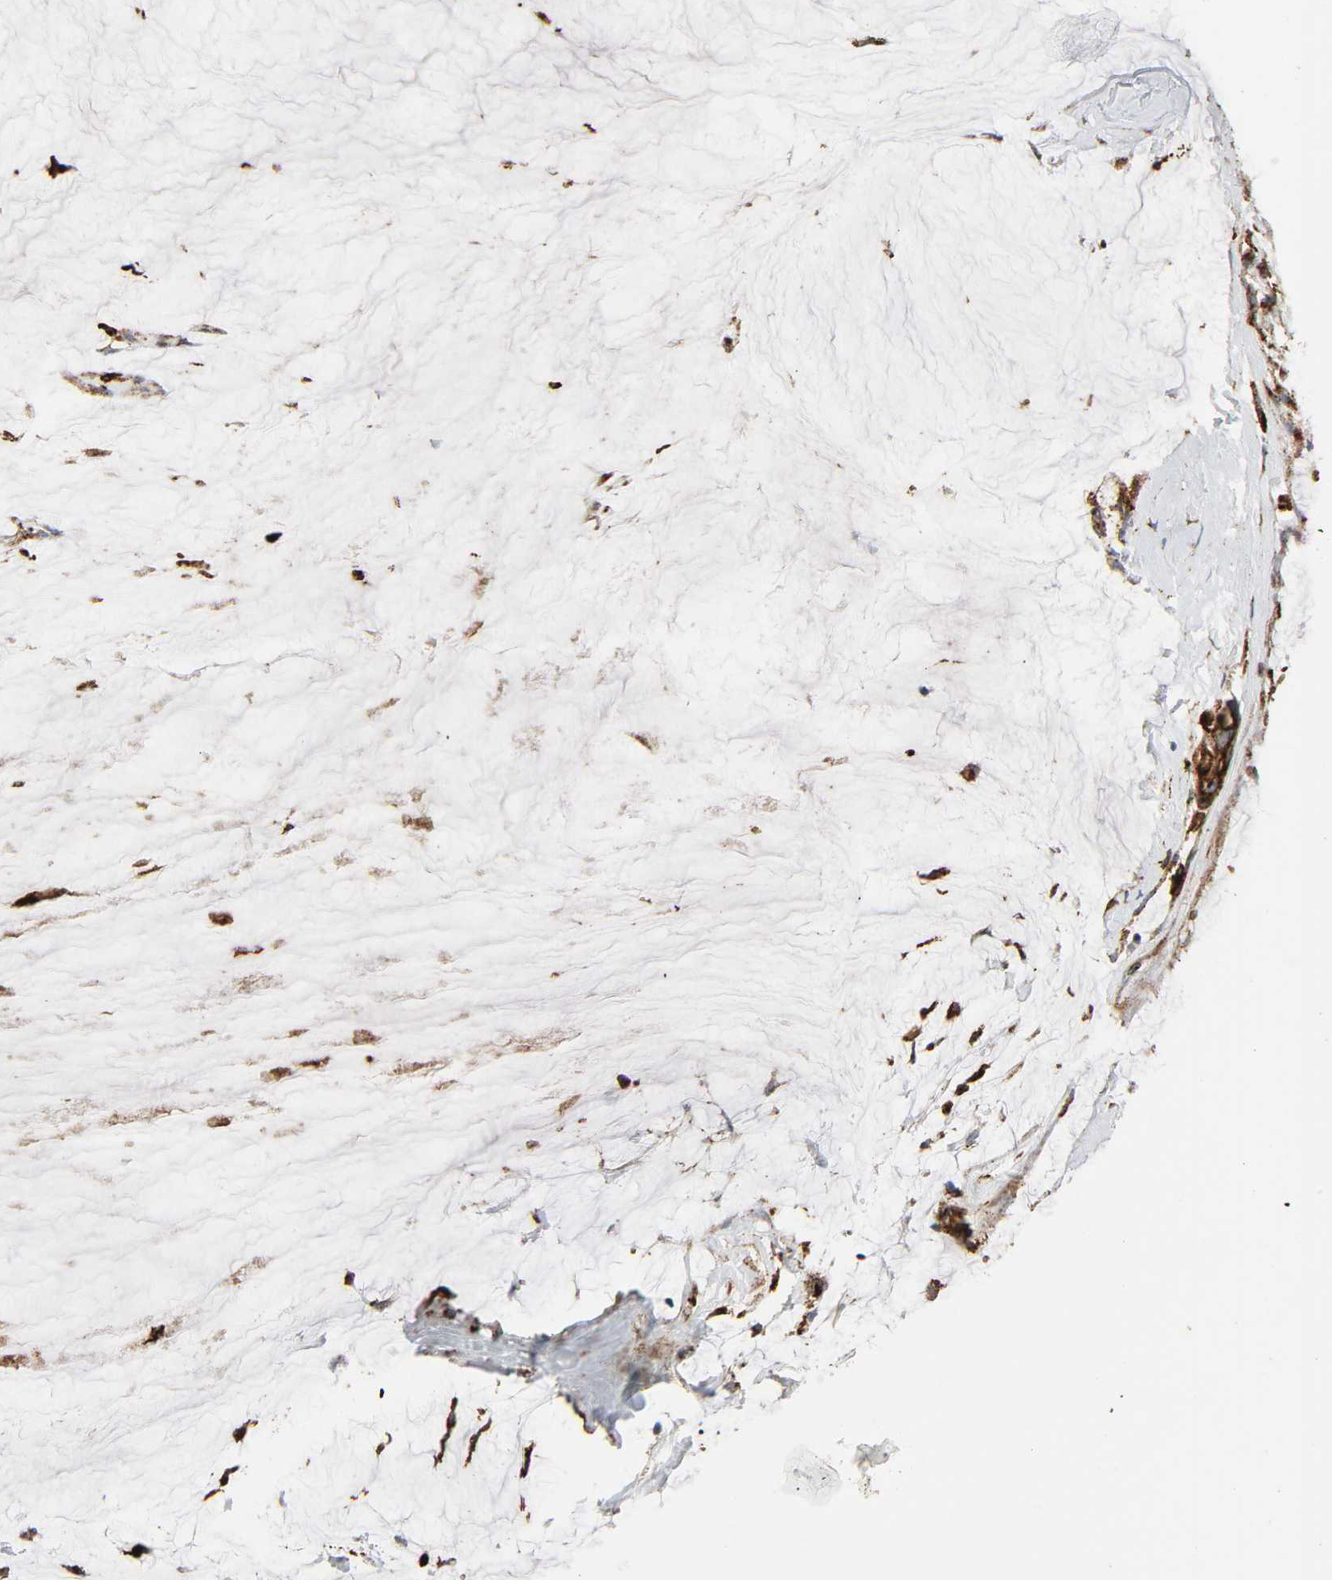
{"staining": {"intensity": "strong", "quantity": ">75%", "location": "cytoplasmic/membranous"}, "tissue": "ovarian cancer", "cell_type": "Tumor cells", "image_type": "cancer", "snomed": [{"axis": "morphology", "description": "Cystadenocarcinoma, mucinous, NOS"}, {"axis": "topography", "description": "Ovary"}], "caption": "Immunohistochemistry (IHC) (DAB) staining of human mucinous cystadenocarcinoma (ovarian) shows strong cytoplasmic/membranous protein staining in about >75% of tumor cells. Using DAB (brown) and hematoxylin (blue) stains, captured at high magnification using brightfield microscopy.", "gene": "PSAP", "patient": {"sex": "female", "age": 39}}